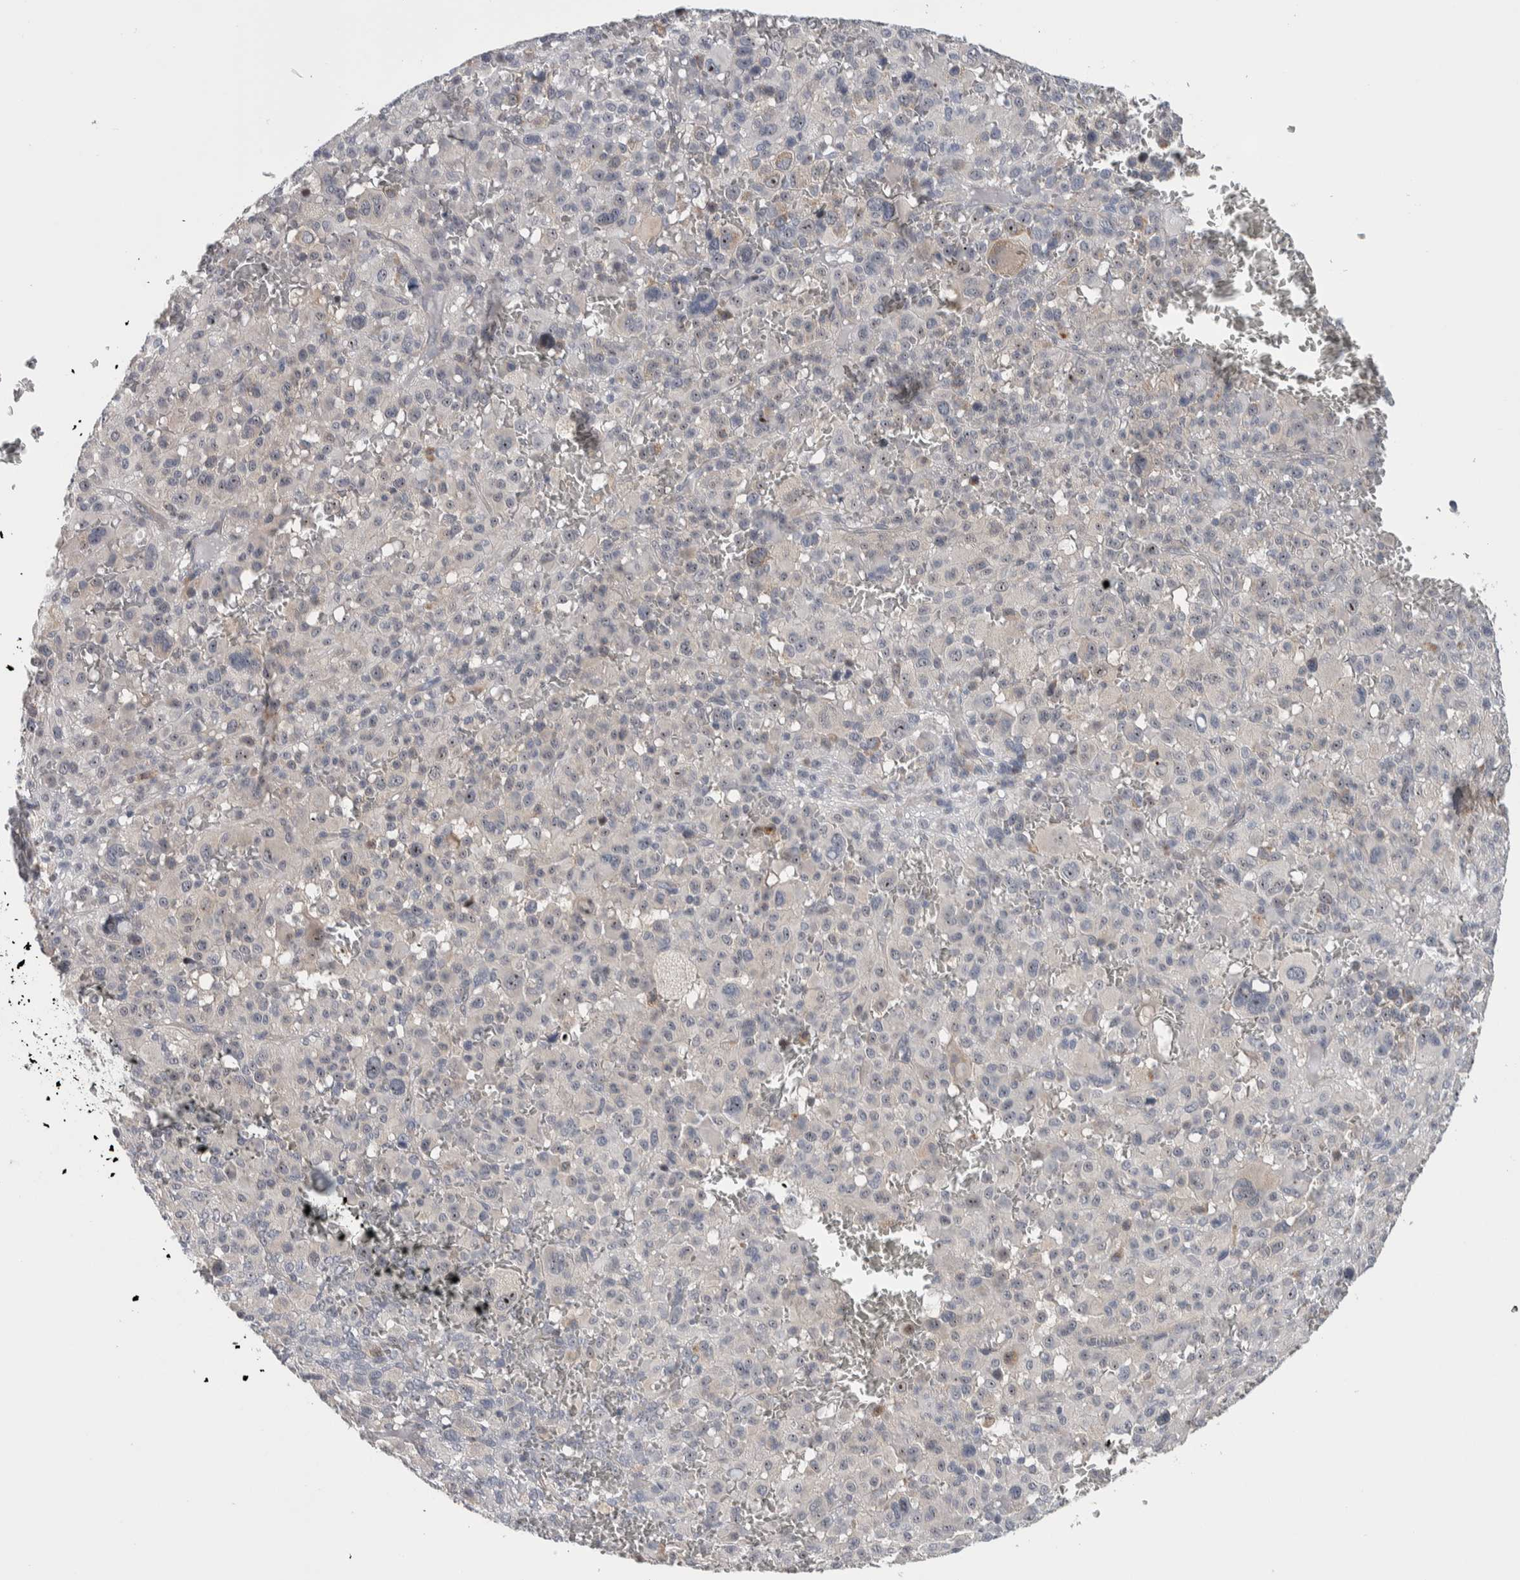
{"staining": {"intensity": "moderate", "quantity": "<25%", "location": "nuclear"}, "tissue": "melanoma", "cell_type": "Tumor cells", "image_type": "cancer", "snomed": [{"axis": "morphology", "description": "Malignant melanoma, Metastatic site"}, {"axis": "topography", "description": "Skin"}], "caption": "Immunohistochemical staining of malignant melanoma (metastatic site) reveals low levels of moderate nuclear protein expression in about <25% of tumor cells. (Stains: DAB in brown, nuclei in blue, Microscopy: brightfield microscopy at high magnification).", "gene": "PRRG4", "patient": {"sex": "female", "age": 74}}